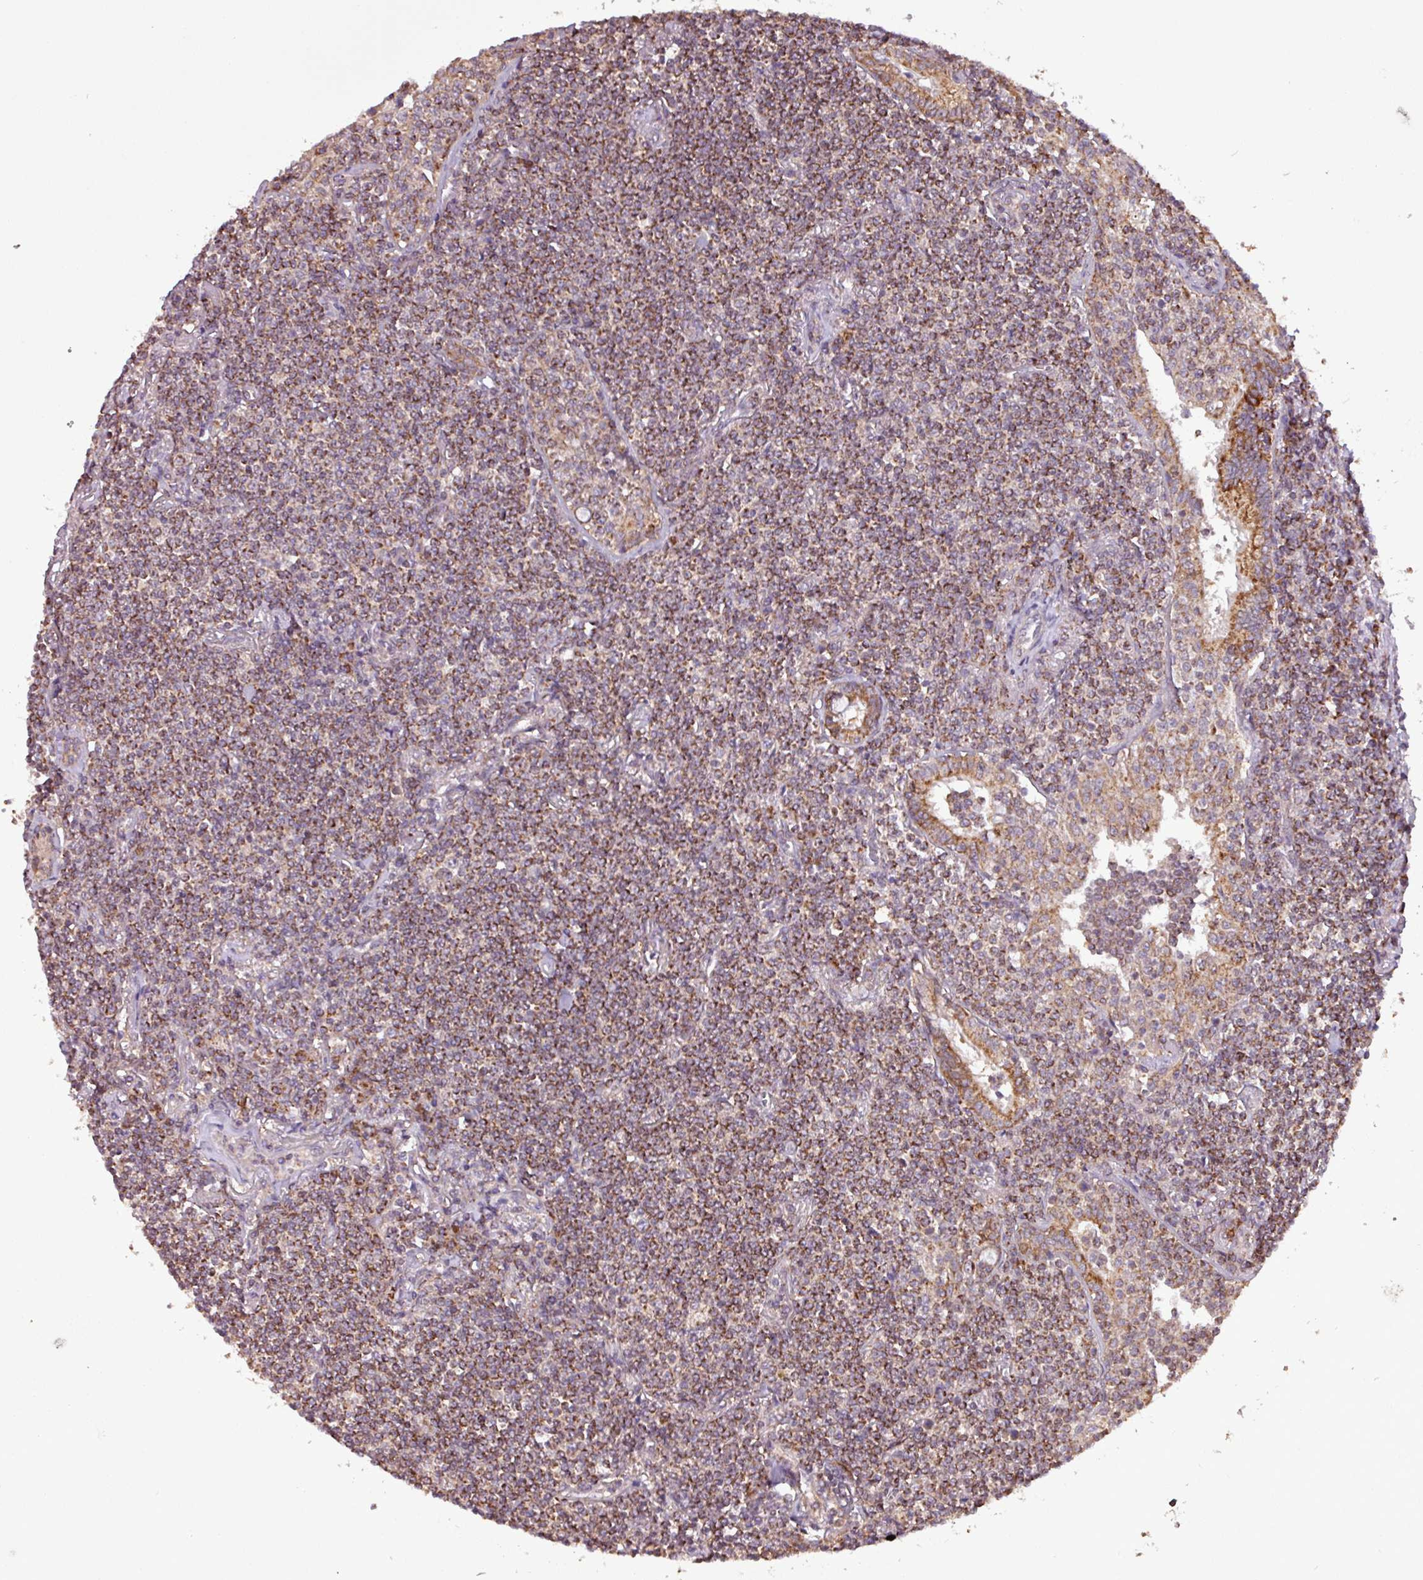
{"staining": {"intensity": "strong", "quantity": ">75%", "location": "cytoplasmic/membranous"}, "tissue": "lymphoma", "cell_type": "Tumor cells", "image_type": "cancer", "snomed": [{"axis": "morphology", "description": "Malignant lymphoma, non-Hodgkin's type, Low grade"}, {"axis": "topography", "description": "Lung"}], "caption": "Immunohistochemical staining of lymphoma demonstrates high levels of strong cytoplasmic/membranous expression in approximately >75% of tumor cells.", "gene": "MCTP2", "patient": {"sex": "female", "age": 71}}